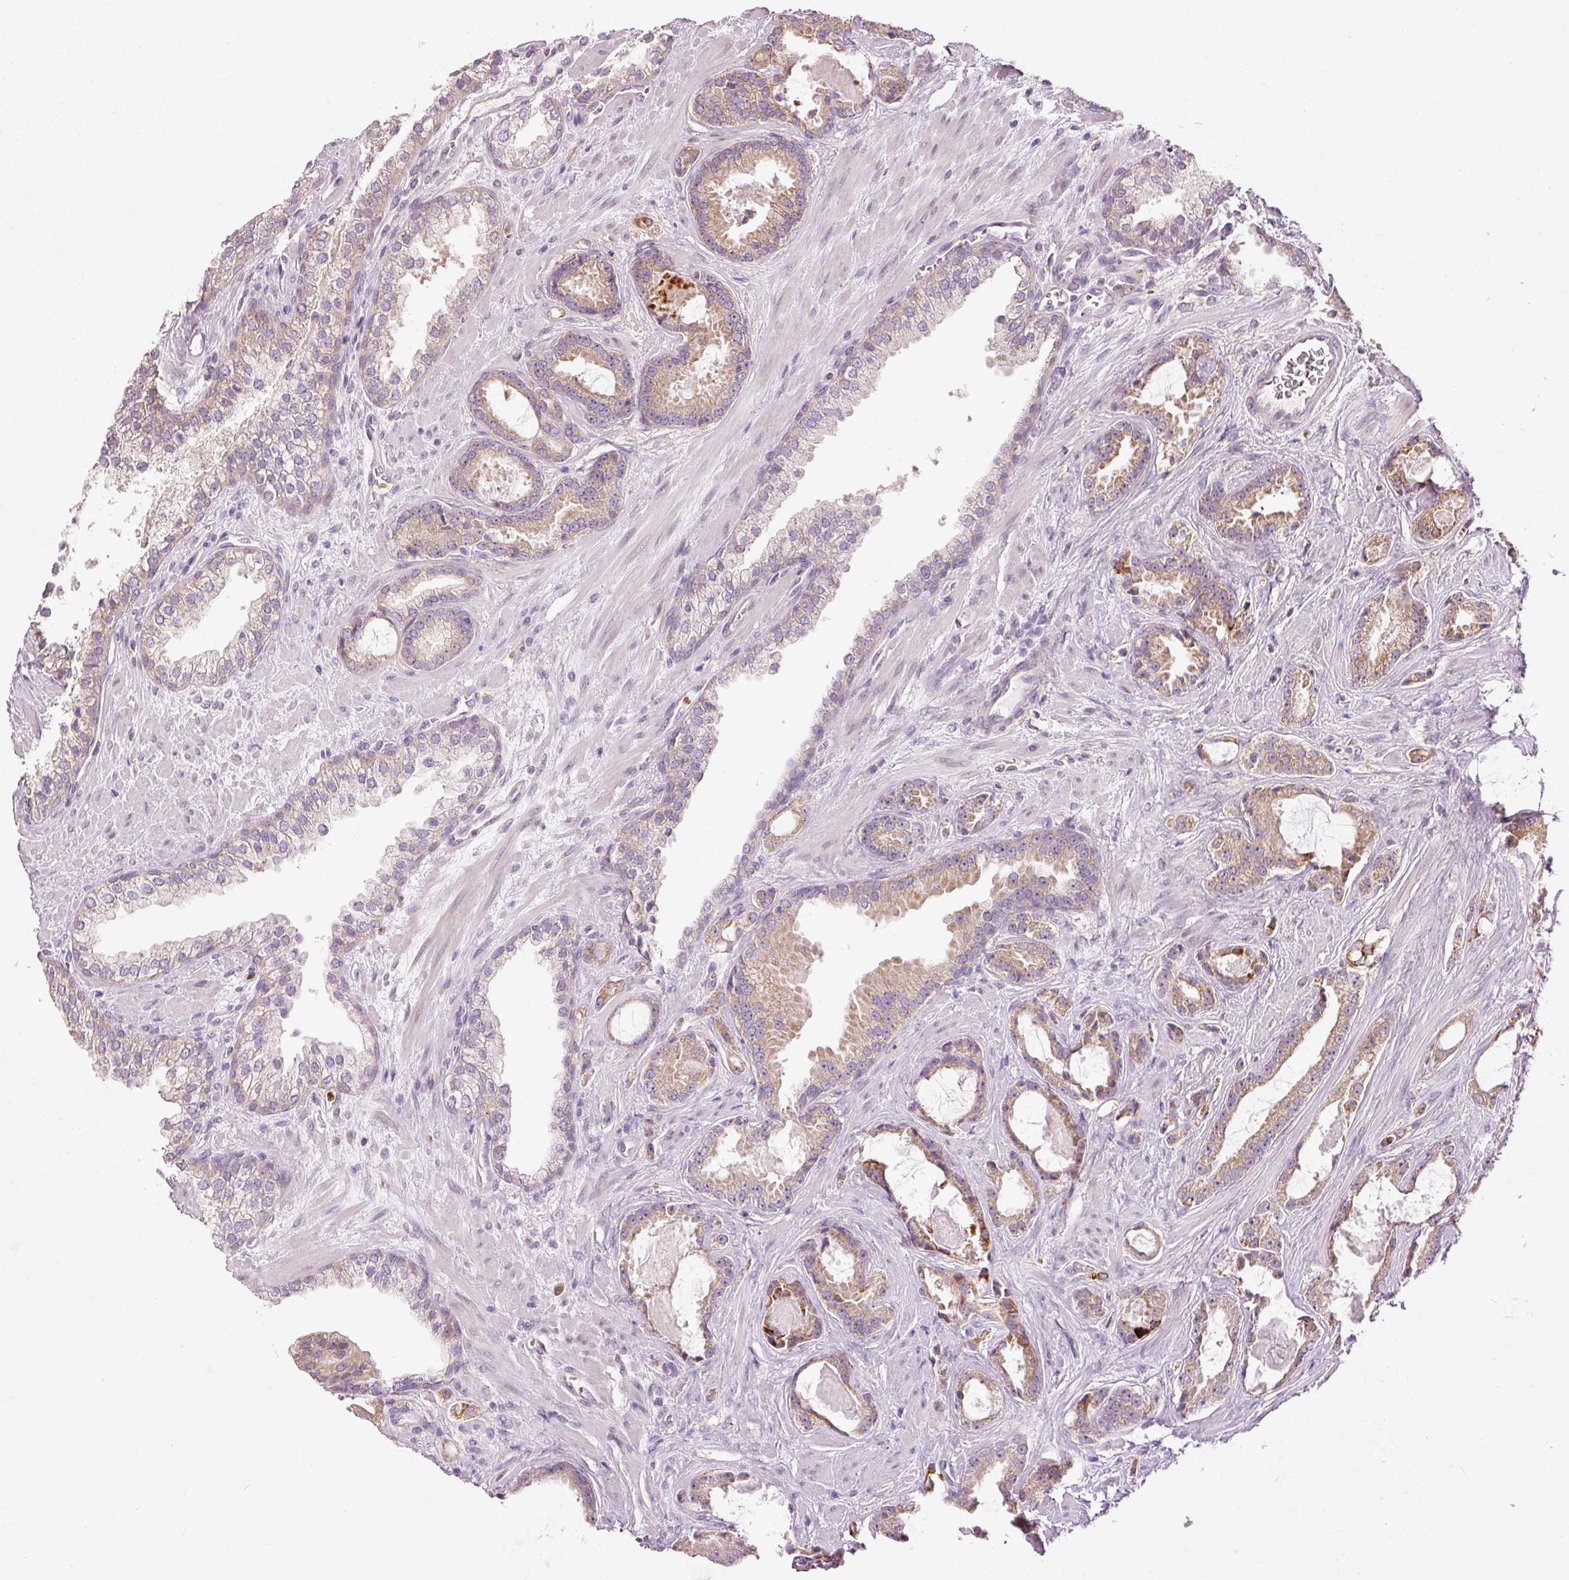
{"staining": {"intensity": "weak", "quantity": "25%-75%", "location": "cytoplasmic/membranous"}, "tissue": "prostate cancer", "cell_type": "Tumor cells", "image_type": "cancer", "snomed": [{"axis": "morphology", "description": "Adenocarcinoma, Low grade"}, {"axis": "topography", "description": "Prostate"}], "caption": "Human prostate cancer stained for a protein (brown) demonstrates weak cytoplasmic/membranous positive positivity in approximately 25%-75% of tumor cells.", "gene": "MTHFD1L", "patient": {"sex": "male", "age": 62}}